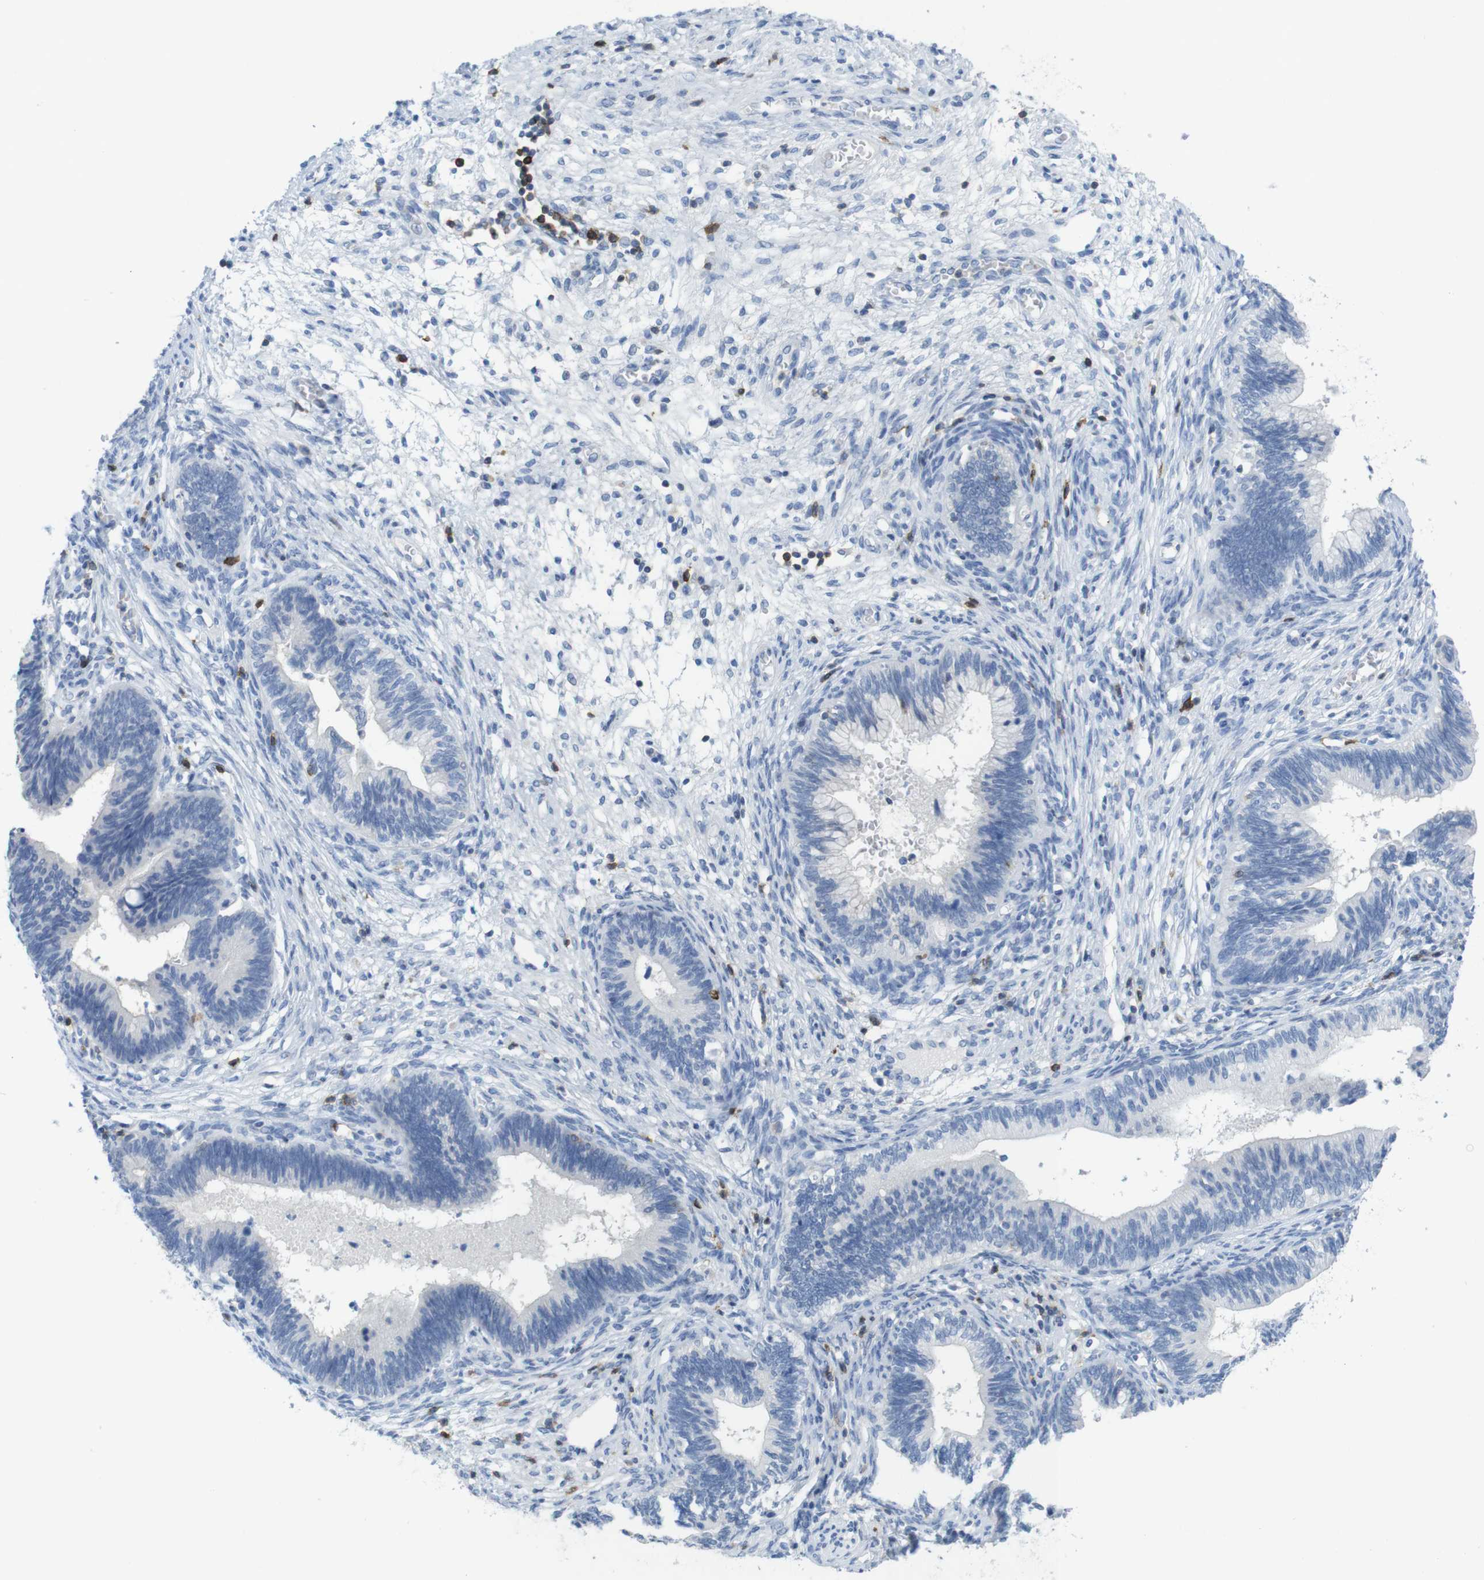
{"staining": {"intensity": "negative", "quantity": "none", "location": "none"}, "tissue": "cervical cancer", "cell_type": "Tumor cells", "image_type": "cancer", "snomed": [{"axis": "morphology", "description": "Adenocarcinoma, NOS"}, {"axis": "topography", "description": "Cervix"}], "caption": "DAB (3,3'-diaminobenzidine) immunohistochemical staining of adenocarcinoma (cervical) reveals no significant staining in tumor cells.", "gene": "CD5", "patient": {"sex": "female", "age": 44}}